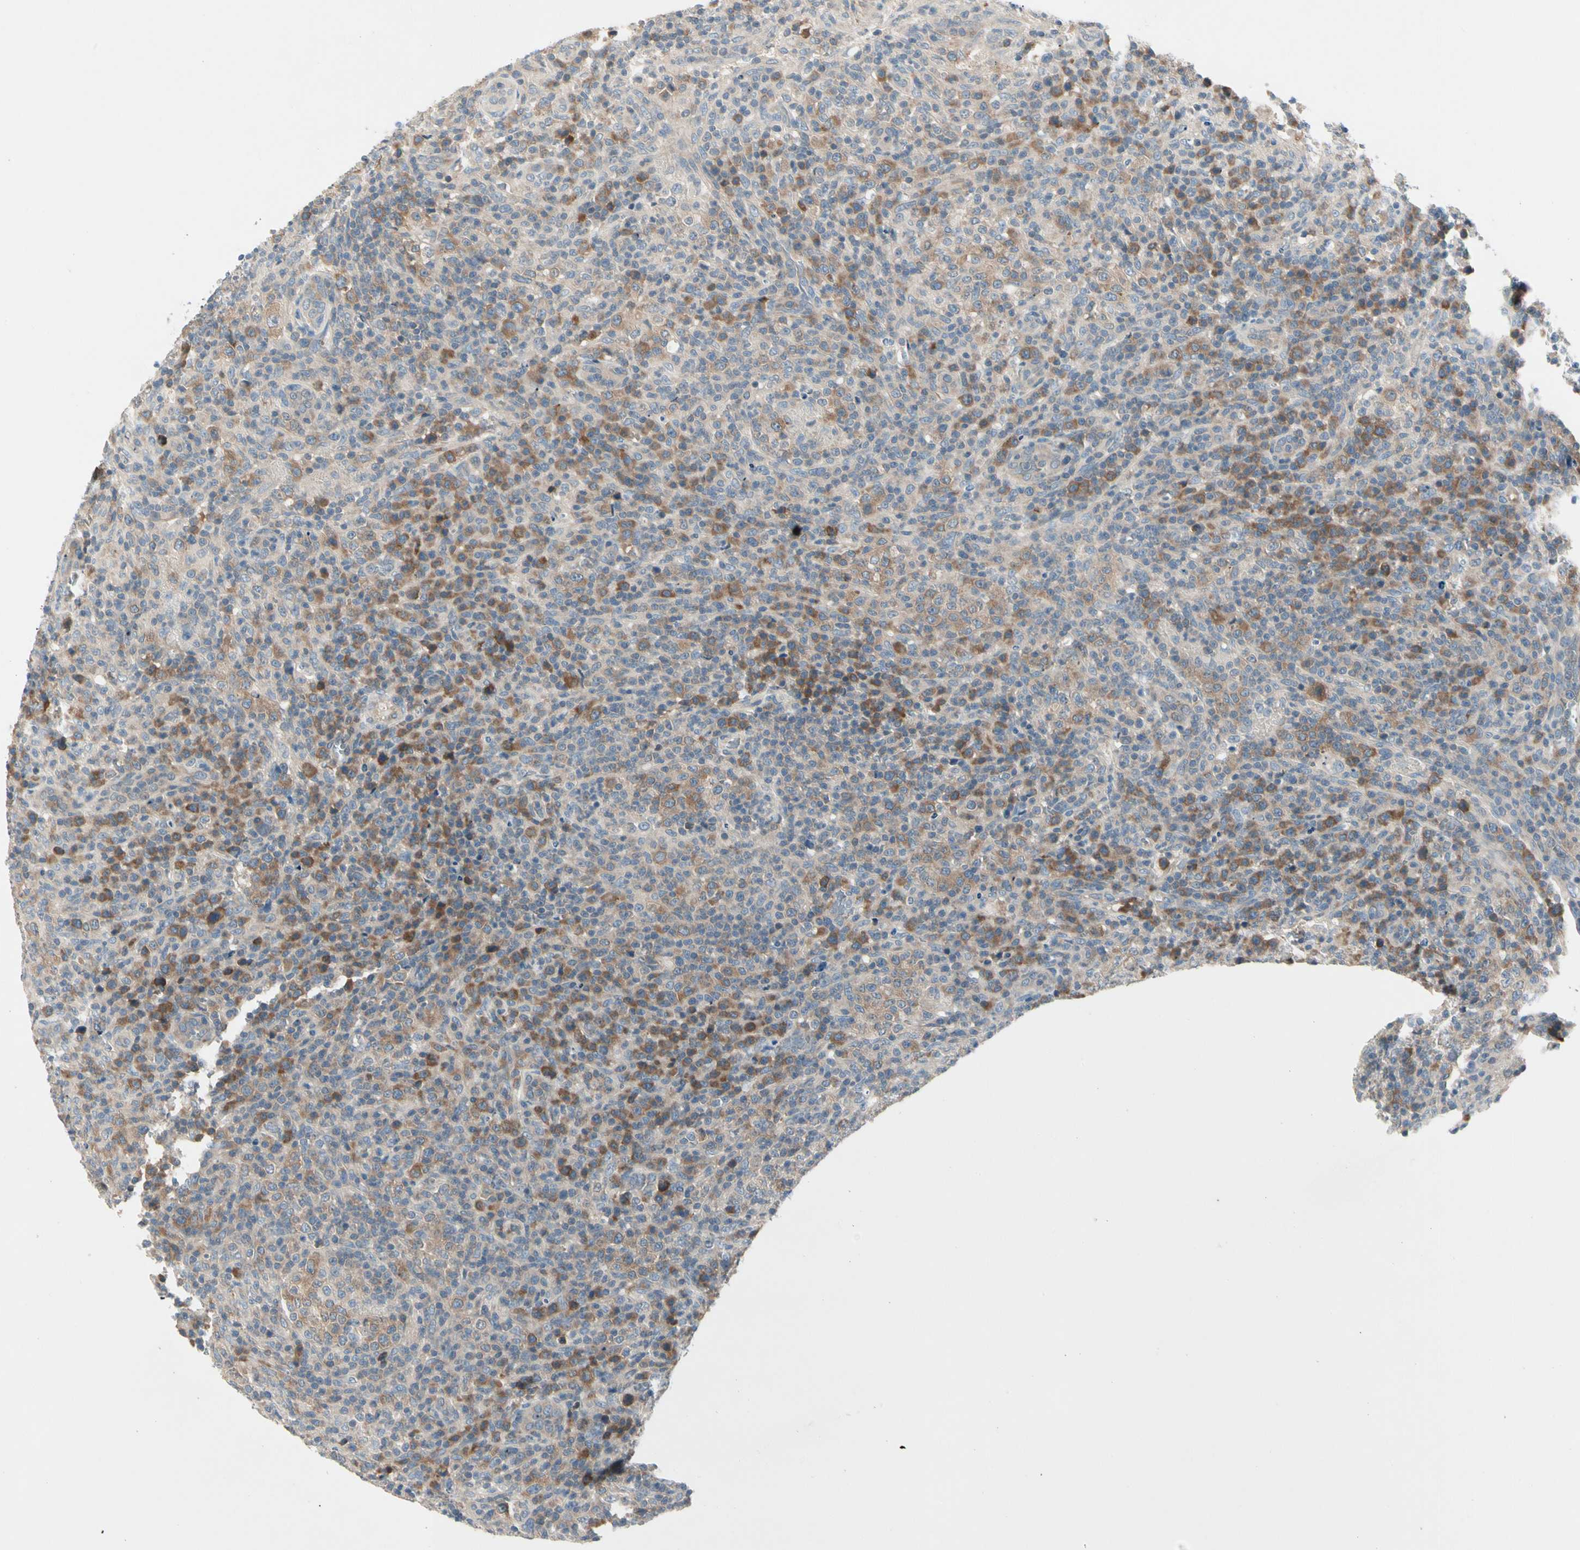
{"staining": {"intensity": "weak", "quantity": "25%-75%", "location": "cytoplasmic/membranous"}, "tissue": "lymphoma", "cell_type": "Tumor cells", "image_type": "cancer", "snomed": [{"axis": "morphology", "description": "Malignant lymphoma, non-Hodgkin's type, High grade"}, {"axis": "topography", "description": "Lymph node"}], "caption": "A brown stain shows weak cytoplasmic/membranous expression of a protein in lymphoma tumor cells. (Stains: DAB (3,3'-diaminobenzidine) in brown, nuclei in blue, Microscopy: brightfield microscopy at high magnification).", "gene": "IL1R1", "patient": {"sex": "female", "age": 76}}